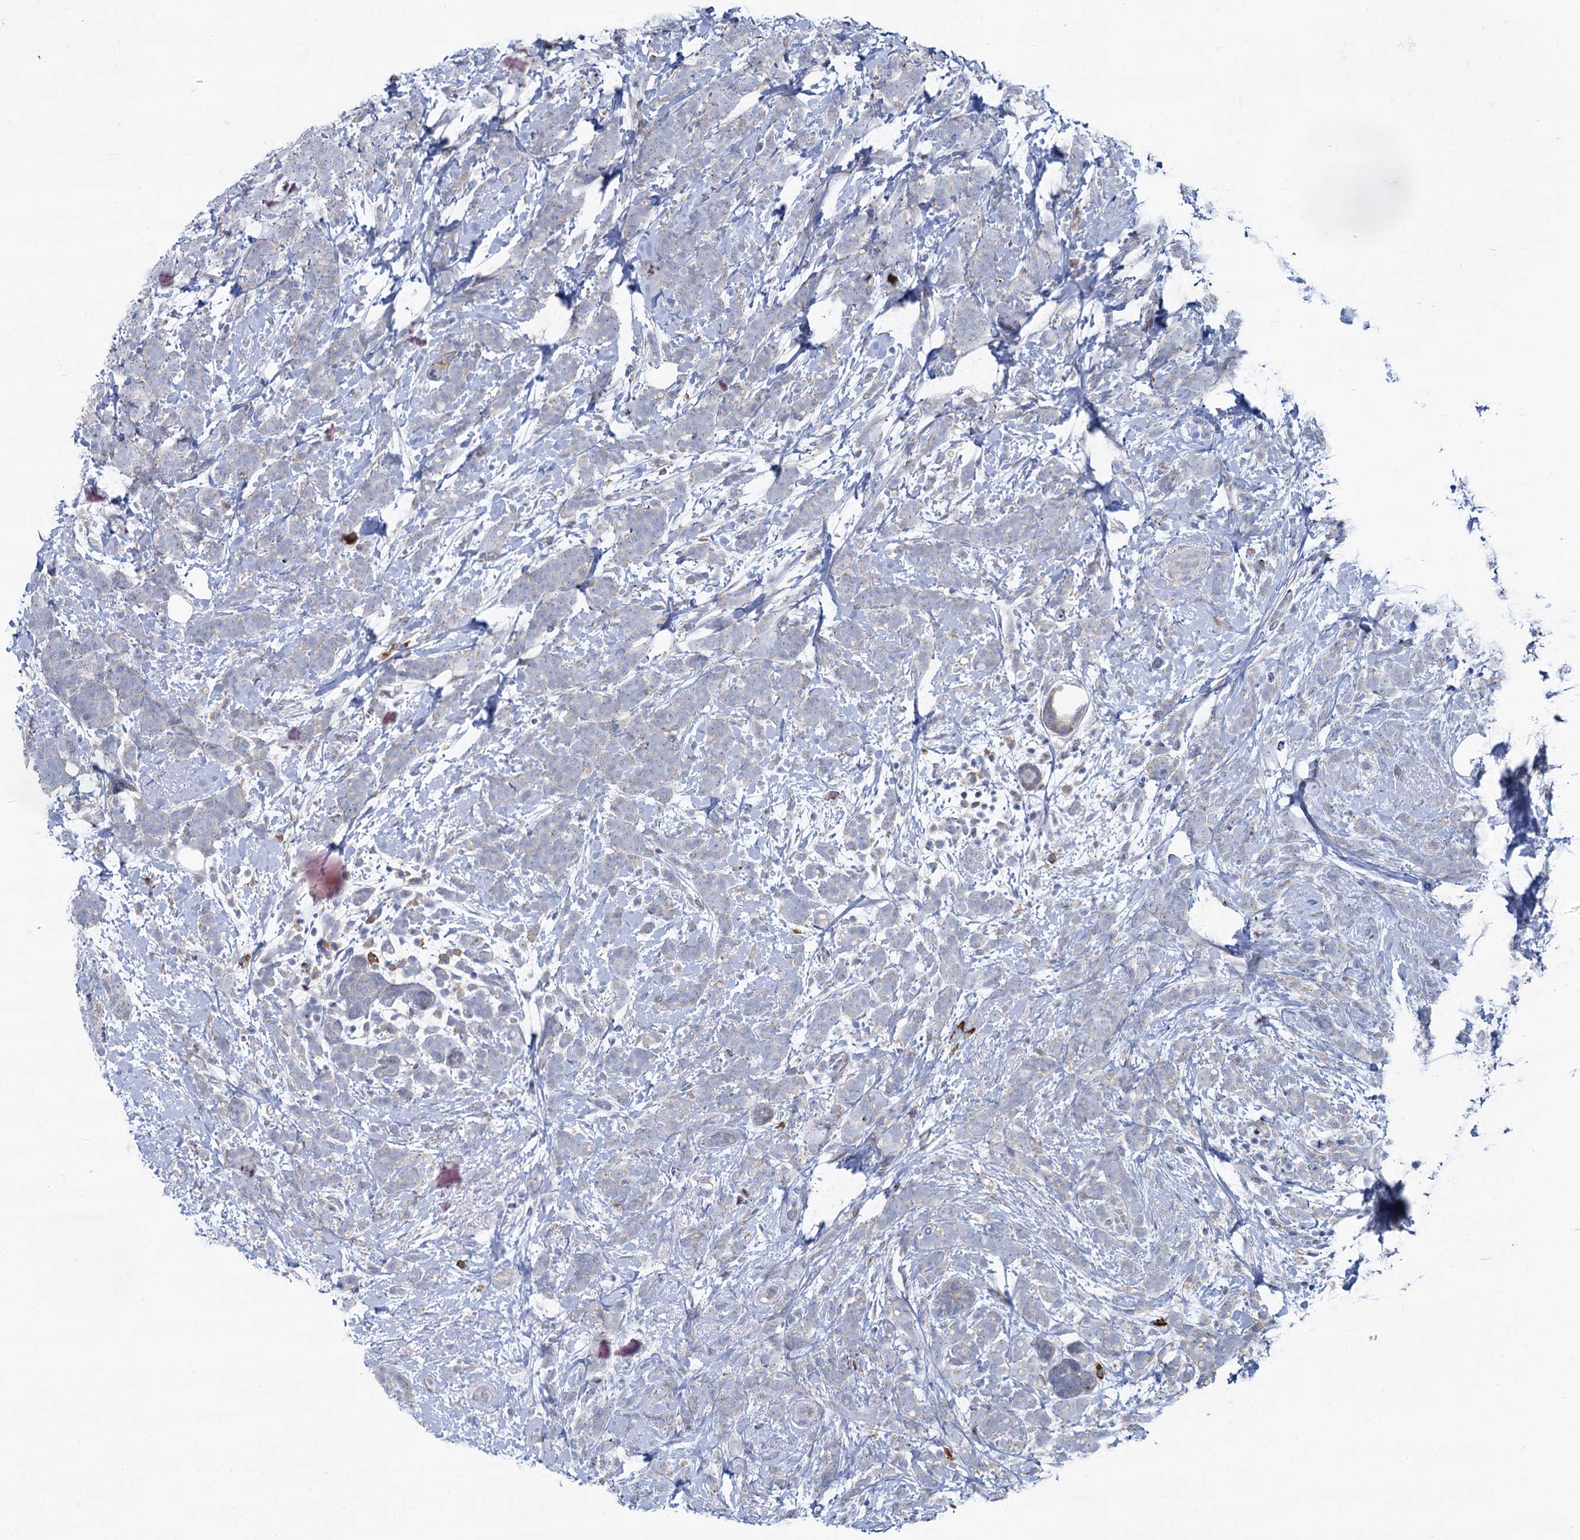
{"staining": {"intensity": "negative", "quantity": "none", "location": "none"}, "tissue": "breast cancer", "cell_type": "Tumor cells", "image_type": "cancer", "snomed": [{"axis": "morphology", "description": "Lobular carcinoma"}, {"axis": "topography", "description": "Breast"}], "caption": "Breast lobular carcinoma stained for a protein using immunohistochemistry (IHC) demonstrates no staining tumor cells.", "gene": "PRSS35", "patient": {"sex": "female", "age": 58}}